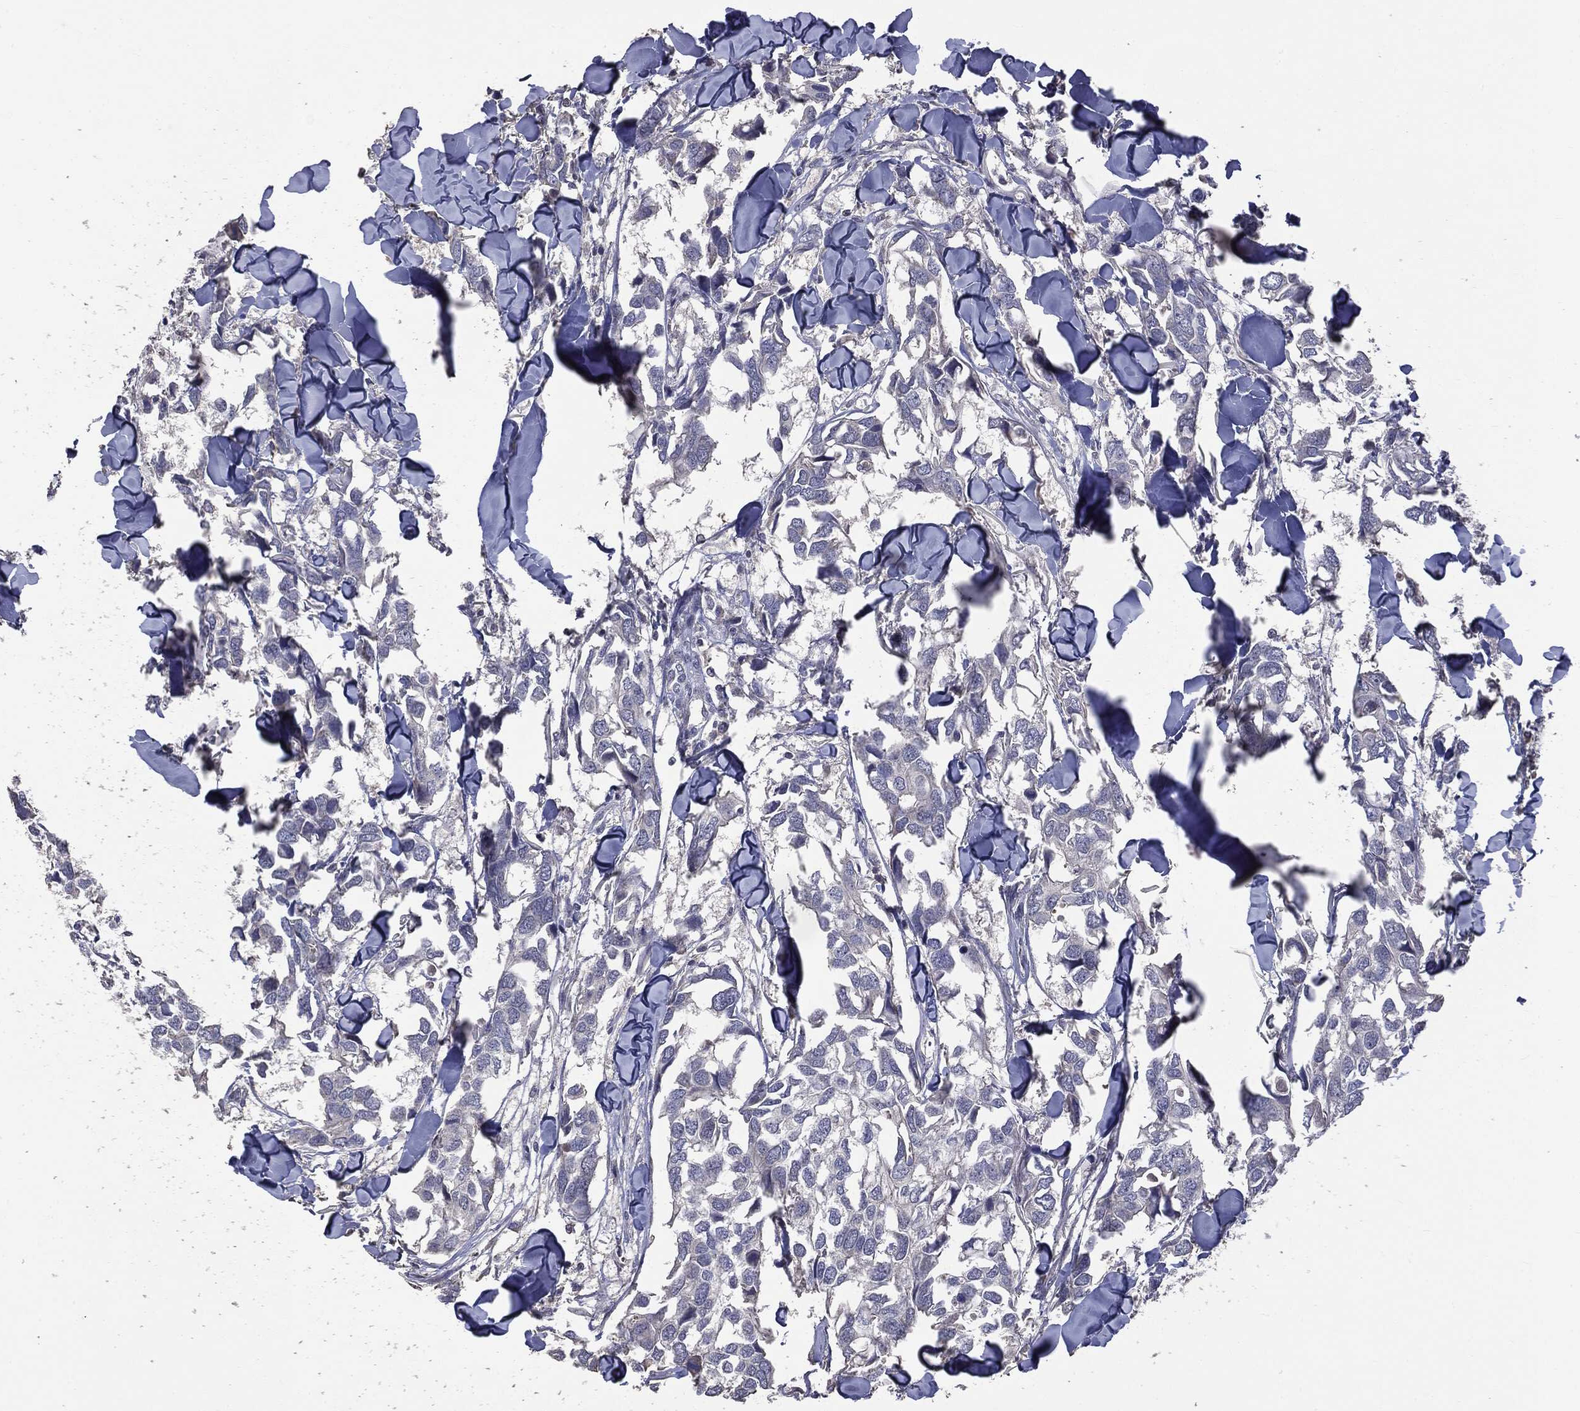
{"staining": {"intensity": "negative", "quantity": "none", "location": "none"}, "tissue": "breast cancer", "cell_type": "Tumor cells", "image_type": "cancer", "snomed": [{"axis": "morphology", "description": "Duct carcinoma"}, {"axis": "topography", "description": "Breast"}], "caption": "Immunohistochemical staining of breast cancer reveals no significant staining in tumor cells.", "gene": "MTOR", "patient": {"sex": "female", "age": 83}}